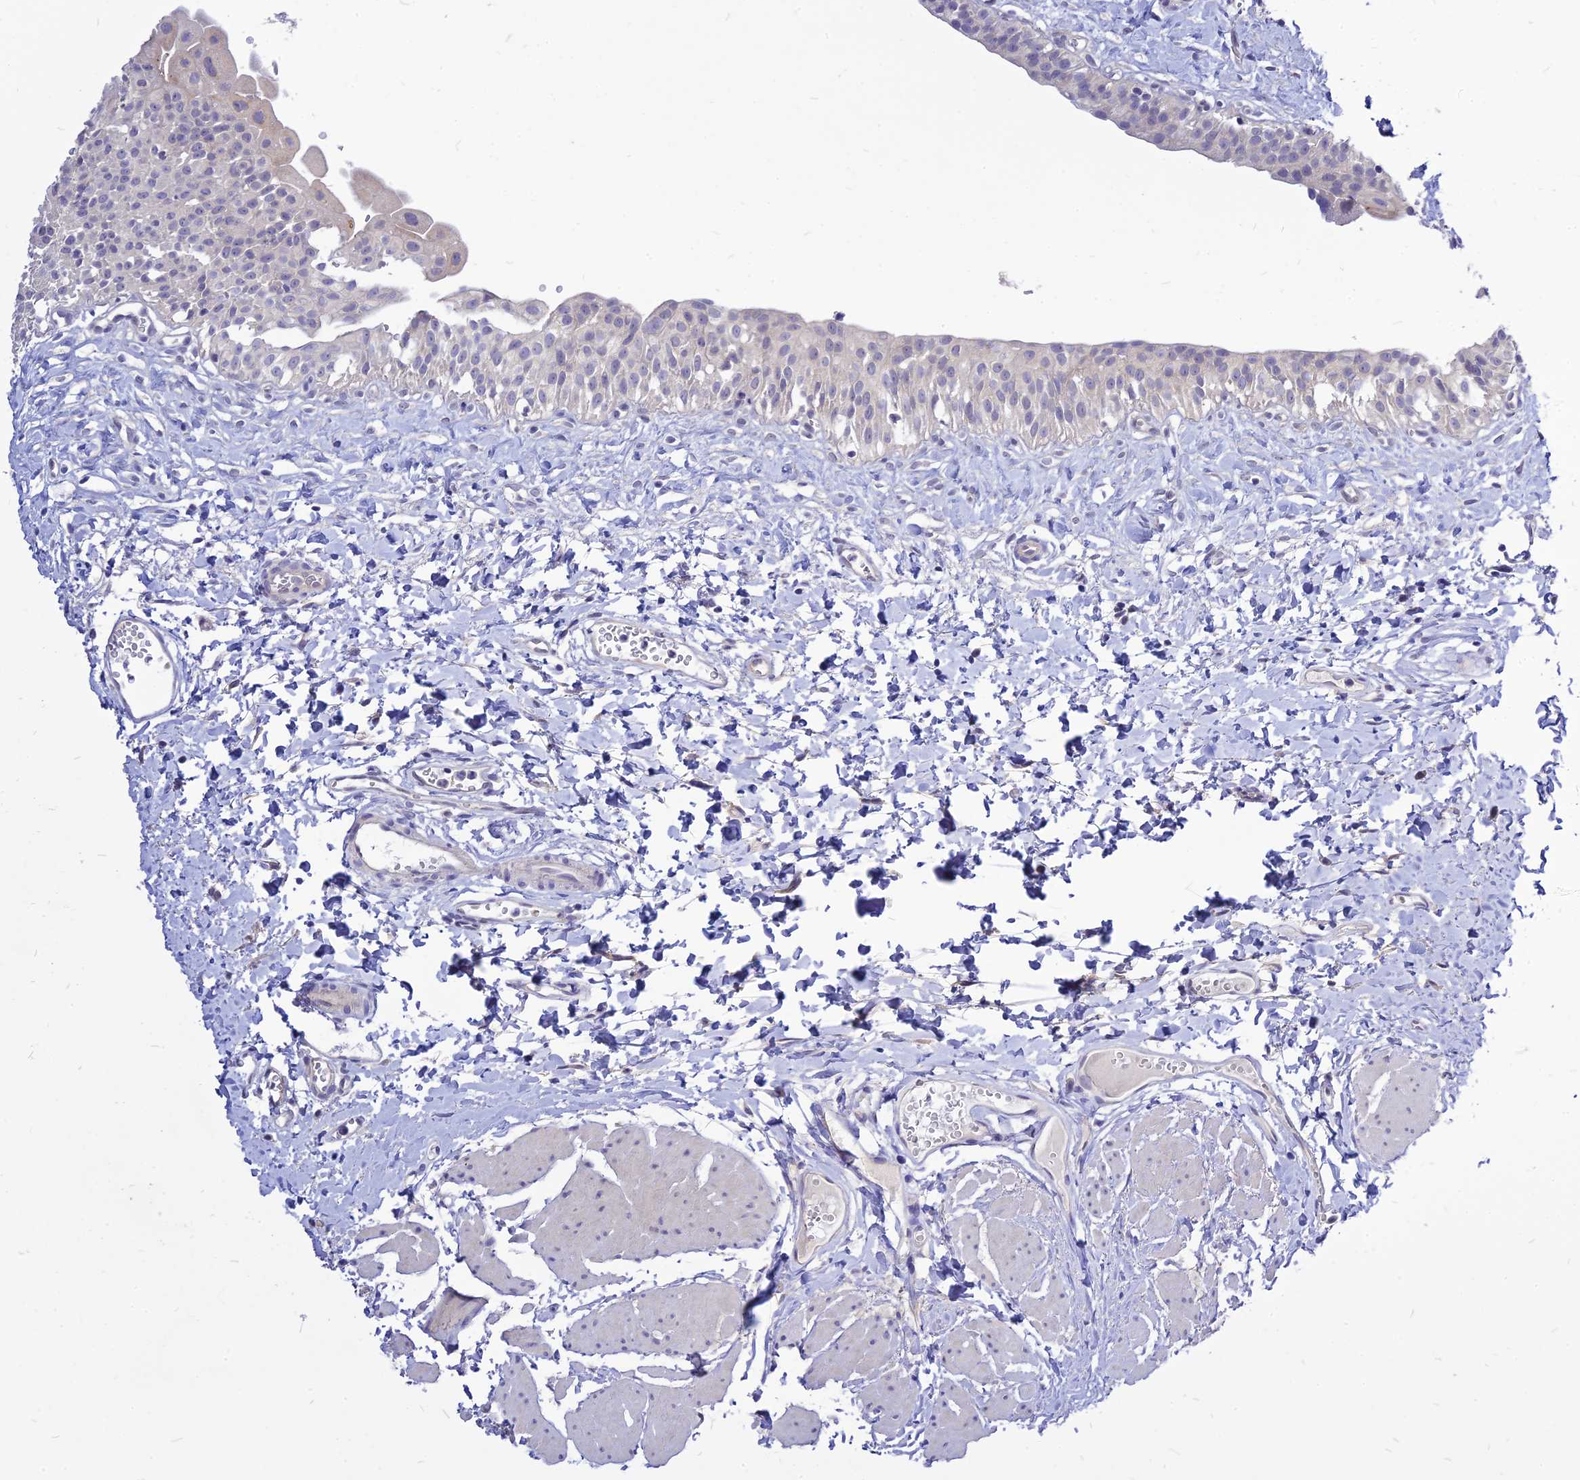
{"staining": {"intensity": "negative", "quantity": "none", "location": "none"}, "tissue": "urinary bladder", "cell_type": "Urothelial cells", "image_type": "normal", "snomed": [{"axis": "morphology", "description": "Normal tissue, NOS"}, {"axis": "topography", "description": "Urinary bladder"}], "caption": "Histopathology image shows no significant protein staining in urothelial cells of benign urinary bladder. (DAB (3,3'-diaminobenzidine) IHC with hematoxylin counter stain).", "gene": "CZIB", "patient": {"sex": "male", "age": 51}}